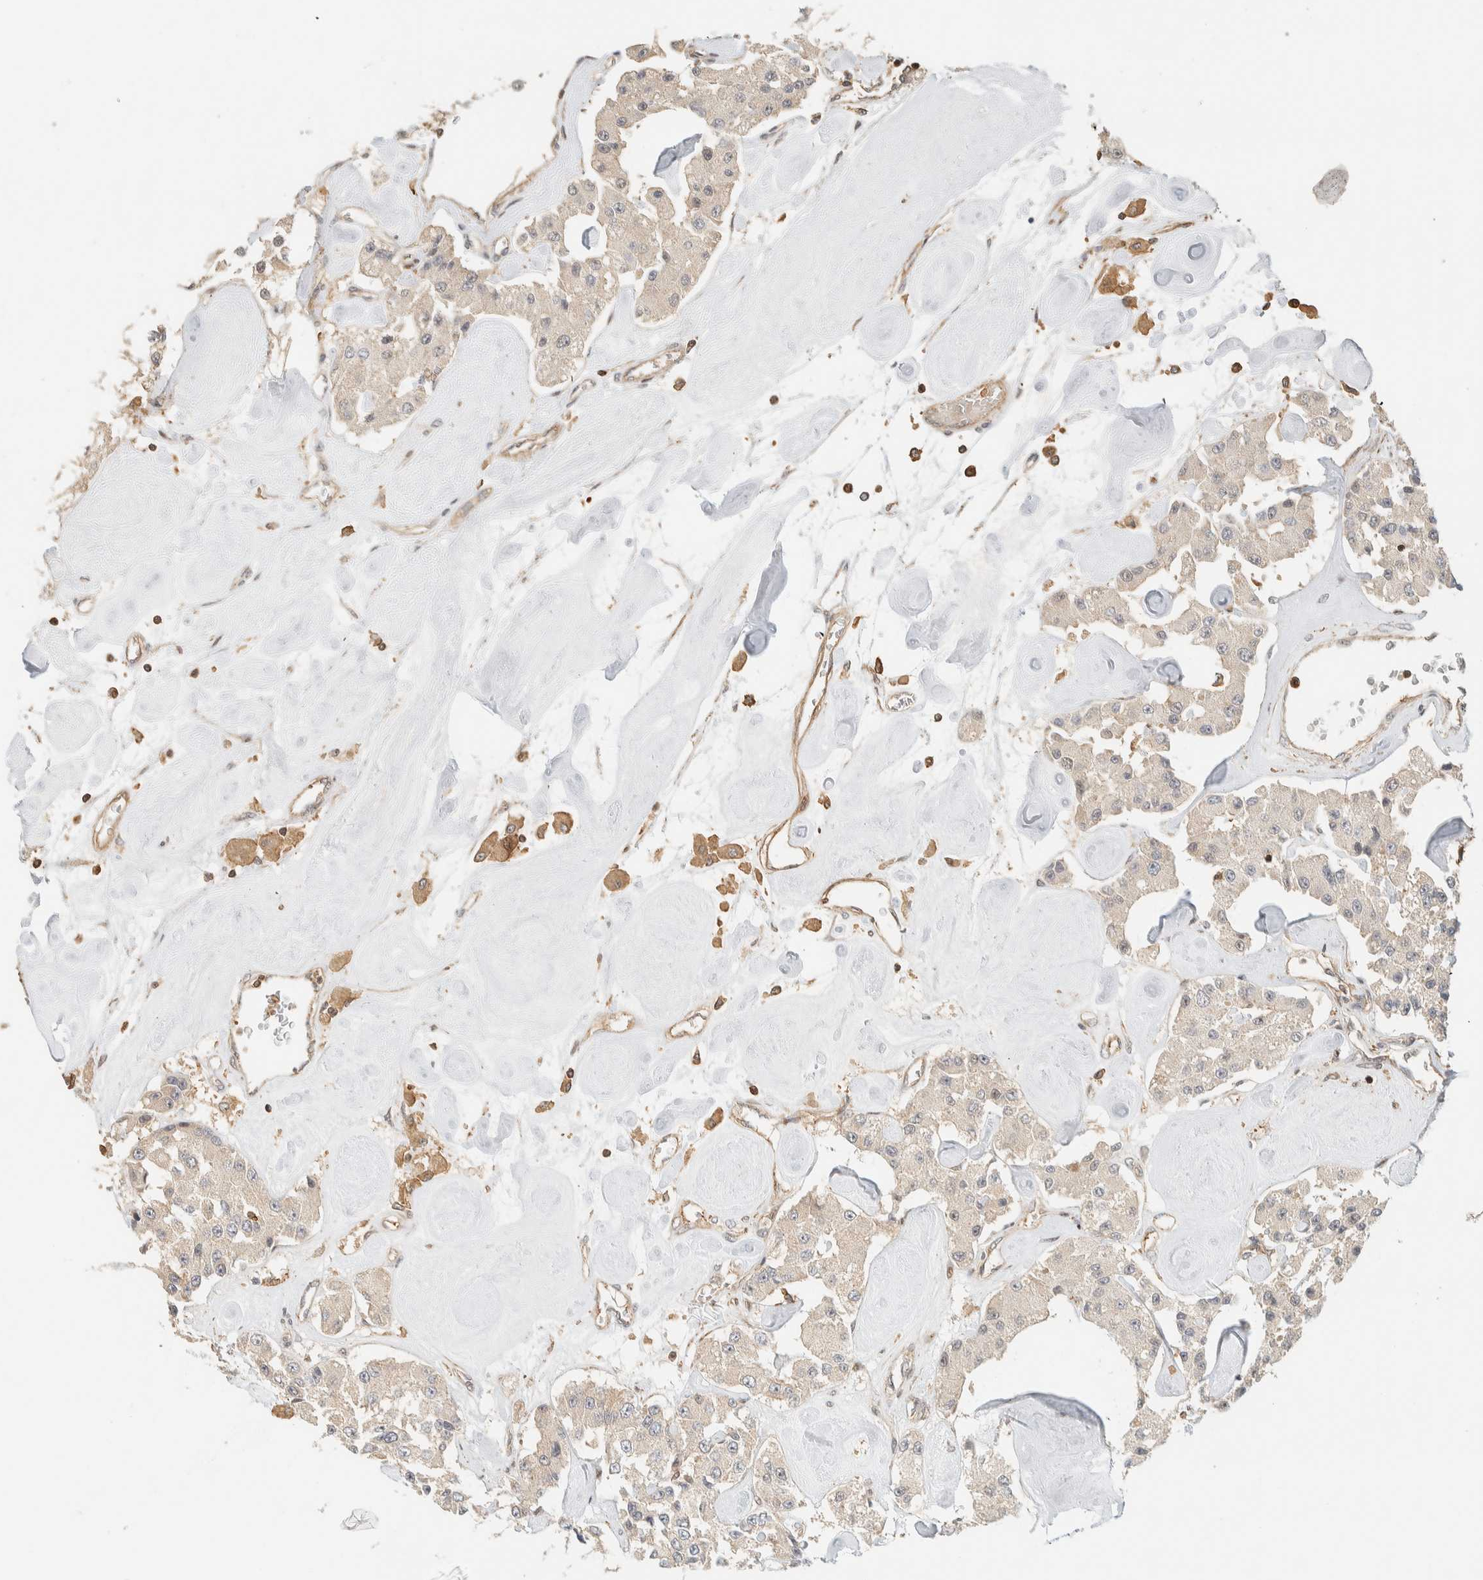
{"staining": {"intensity": "negative", "quantity": "none", "location": "none"}, "tissue": "carcinoid", "cell_type": "Tumor cells", "image_type": "cancer", "snomed": [{"axis": "morphology", "description": "Carcinoid, malignant, NOS"}, {"axis": "topography", "description": "Pancreas"}], "caption": "The IHC image has no significant positivity in tumor cells of carcinoid tissue.", "gene": "ARFGEF1", "patient": {"sex": "male", "age": 41}}